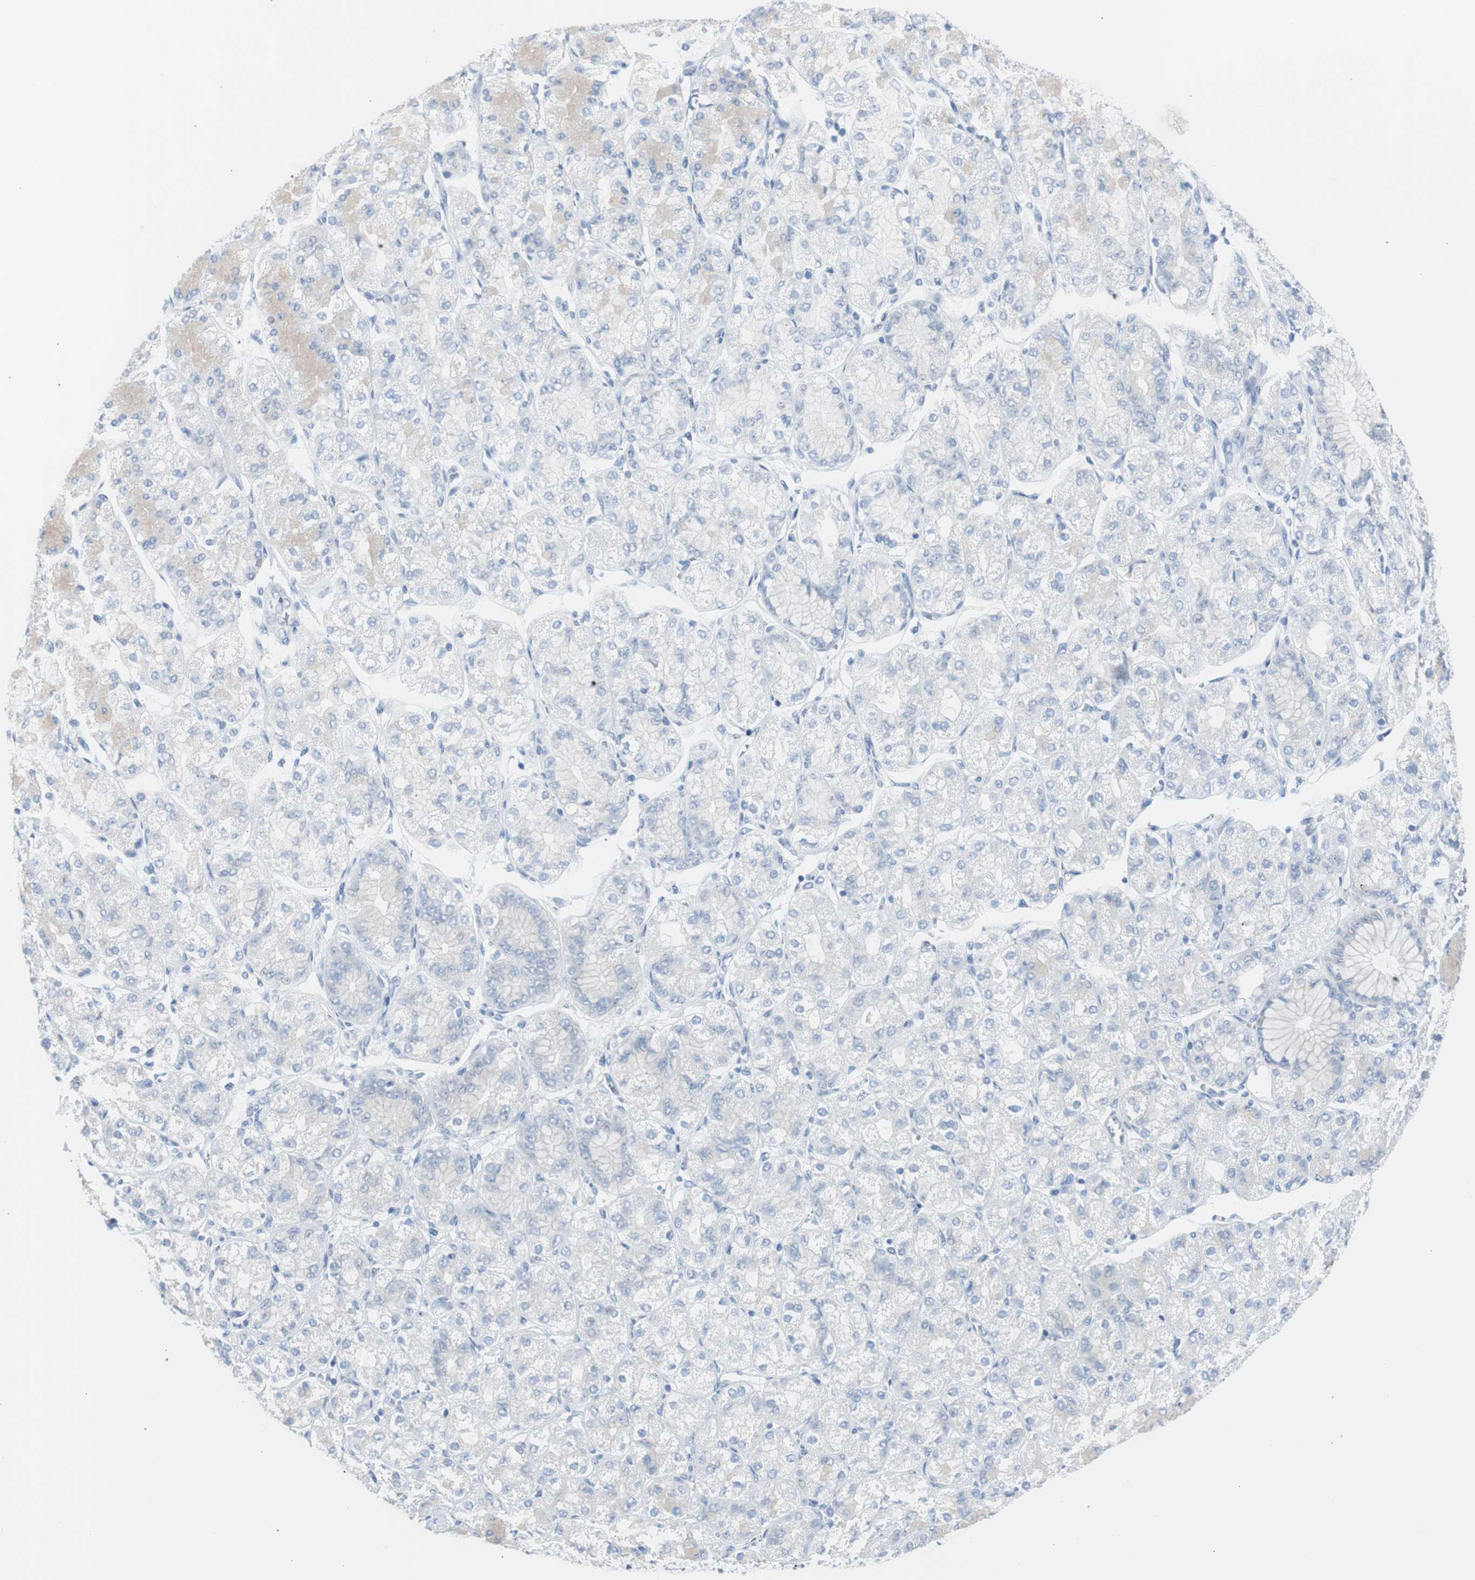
{"staining": {"intensity": "negative", "quantity": "none", "location": "none"}, "tissue": "stomach cancer", "cell_type": "Tumor cells", "image_type": "cancer", "snomed": [{"axis": "morphology", "description": "Normal tissue, NOS"}, {"axis": "morphology", "description": "Adenocarcinoma, NOS"}, {"axis": "morphology", "description": "Adenocarcinoma, High grade"}, {"axis": "topography", "description": "Stomach, upper"}, {"axis": "topography", "description": "Stomach"}], "caption": "IHC image of neoplastic tissue: human stomach cancer (adenocarcinoma (high-grade)) stained with DAB demonstrates no significant protein staining in tumor cells.", "gene": "S100A7", "patient": {"sex": "female", "age": 65}}